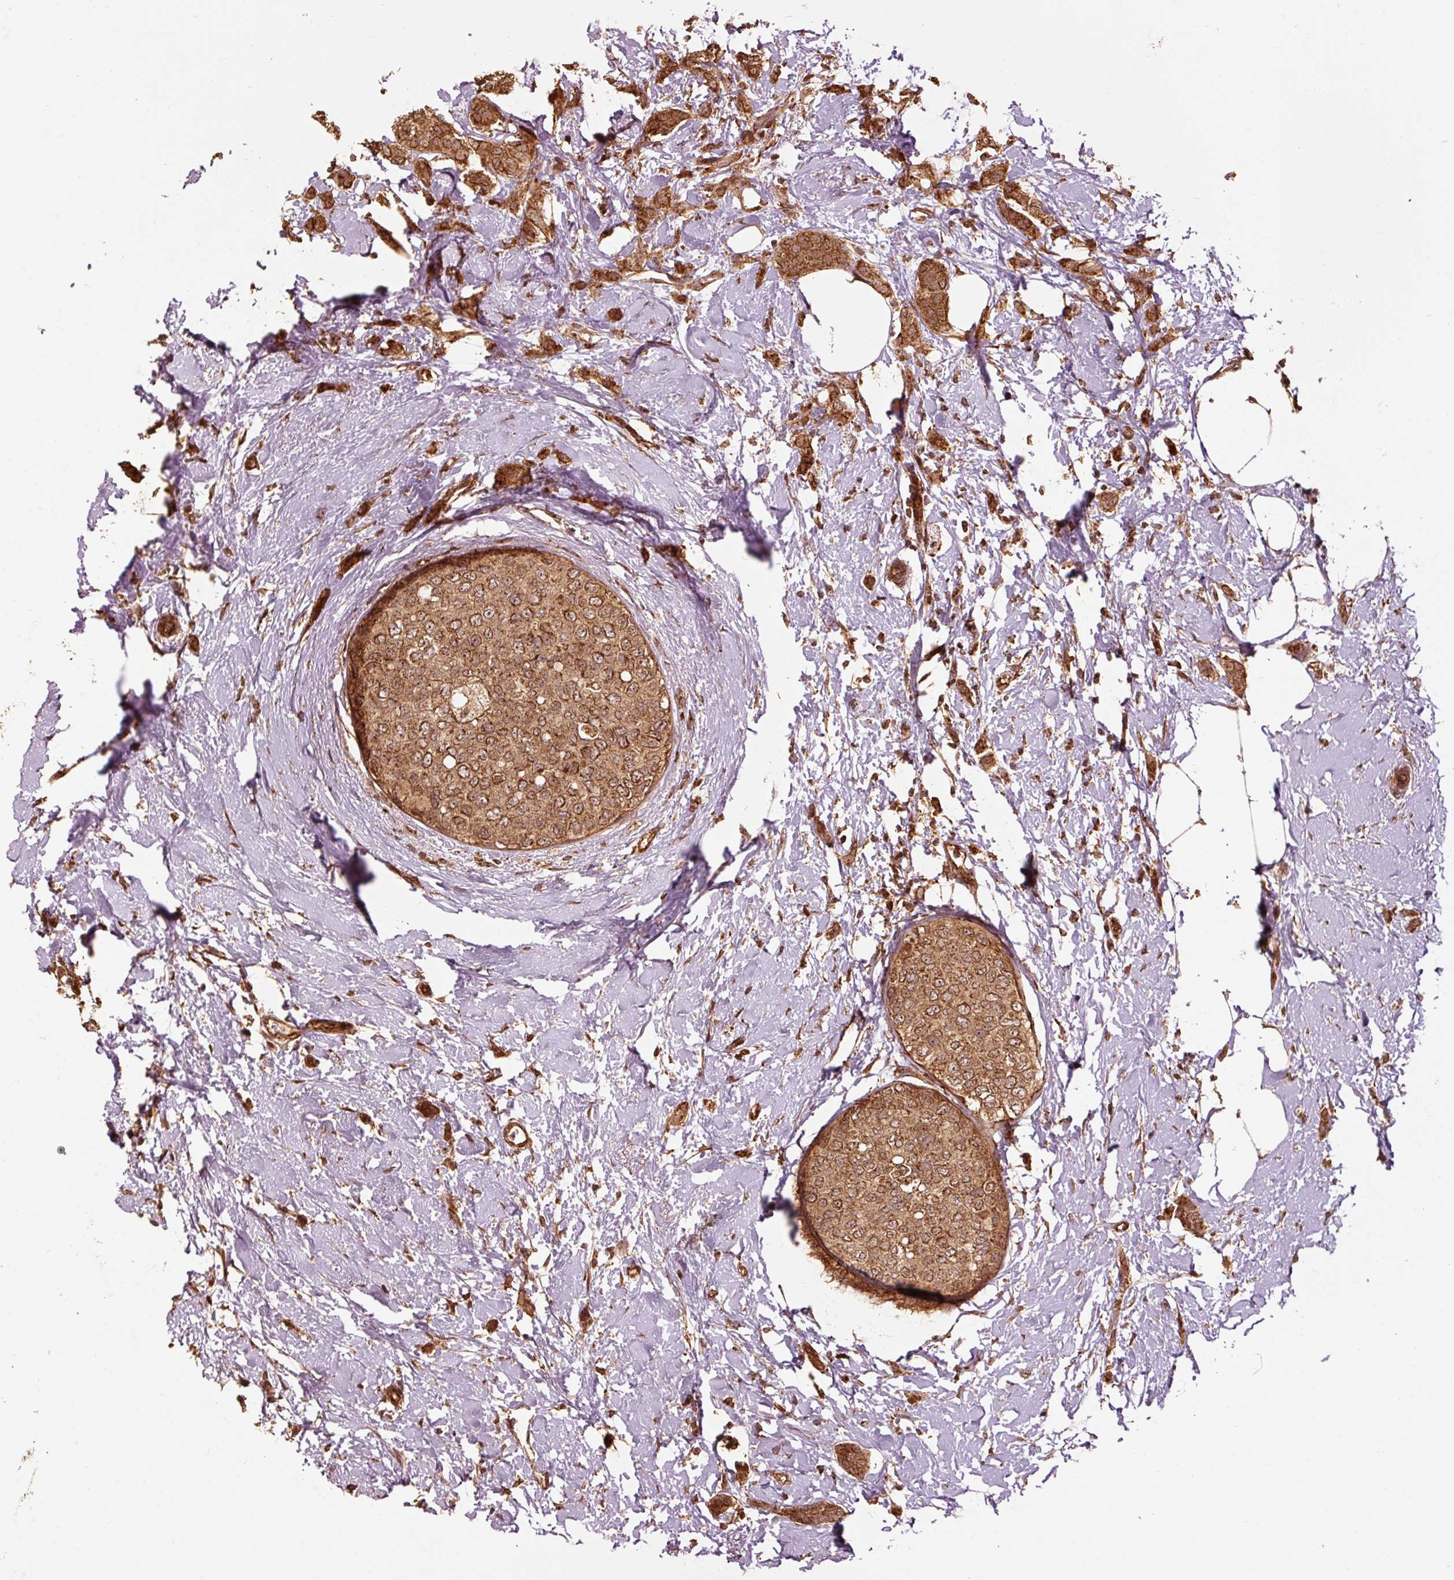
{"staining": {"intensity": "moderate", "quantity": ">75%", "location": "cytoplasmic/membranous,nuclear"}, "tissue": "breast cancer", "cell_type": "Tumor cells", "image_type": "cancer", "snomed": [{"axis": "morphology", "description": "Duct carcinoma"}, {"axis": "topography", "description": "Breast"}], "caption": "Tumor cells demonstrate medium levels of moderate cytoplasmic/membranous and nuclear positivity in approximately >75% of cells in breast cancer (infiltrating ductal carcinoma). The staining is performed using DAB brown chromogen to label protein expression. The nuclei are counter-stained blue using hematoxylin.", "gene": "MRPL16", "patient": {"sex": "female", "age": 72}}